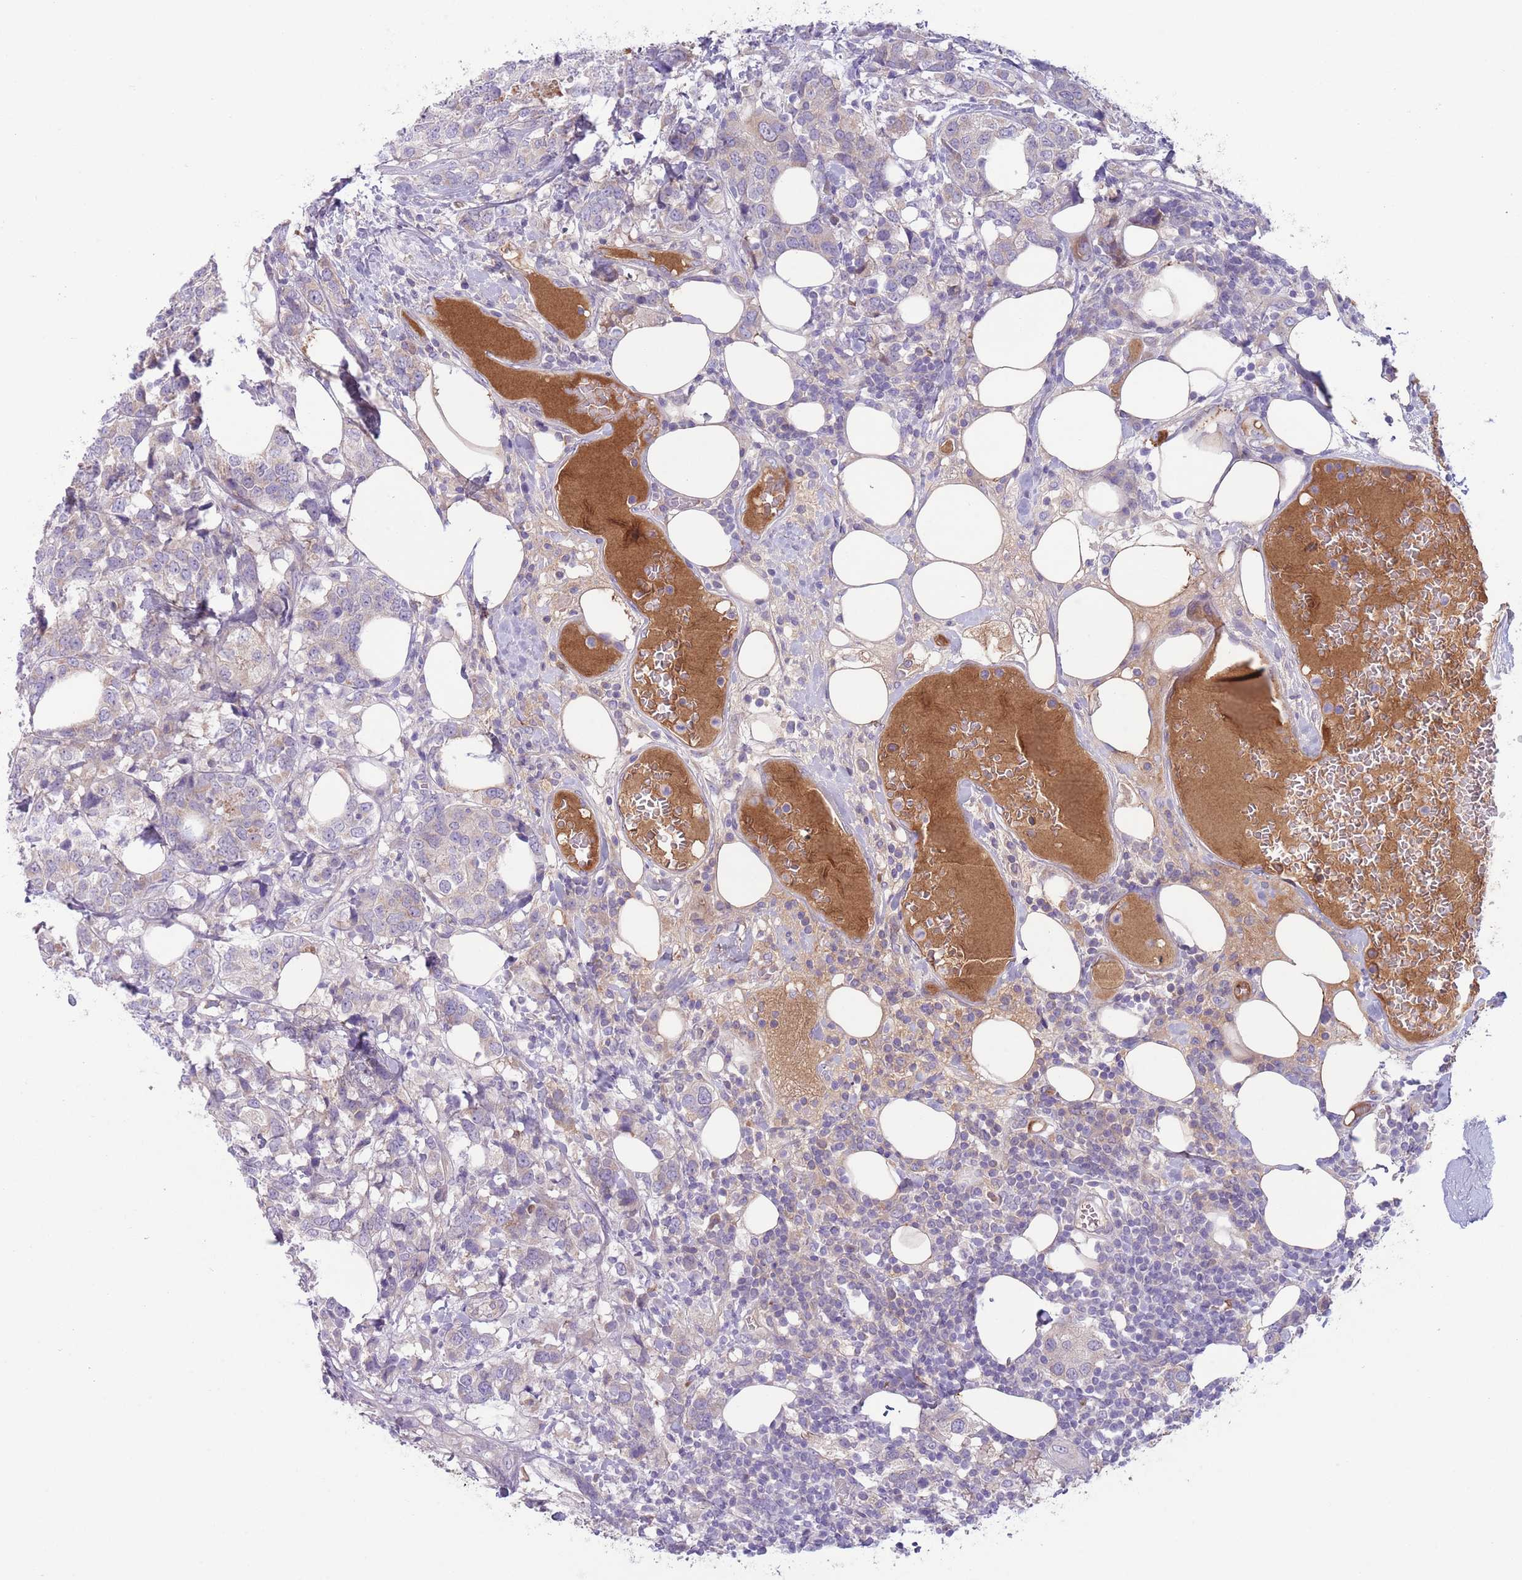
{"staining": {"intensity": "negative", "quantity": "none", "location": "none"}, "tissue": "breast cancer", "cell_type": "Tumor cells", "image_type": "cancer", "snomed": [{"axis": "morphology", "description": "Lobular carcinoma"}, {"axis": "topography", "description": "Breast"}], "caption": "Breast cancer stained for a protein using immunohistochemistry exhibits no expression tumor cells.", "gene": "CFH", "patient": {"sex": "female", "age": 59}}